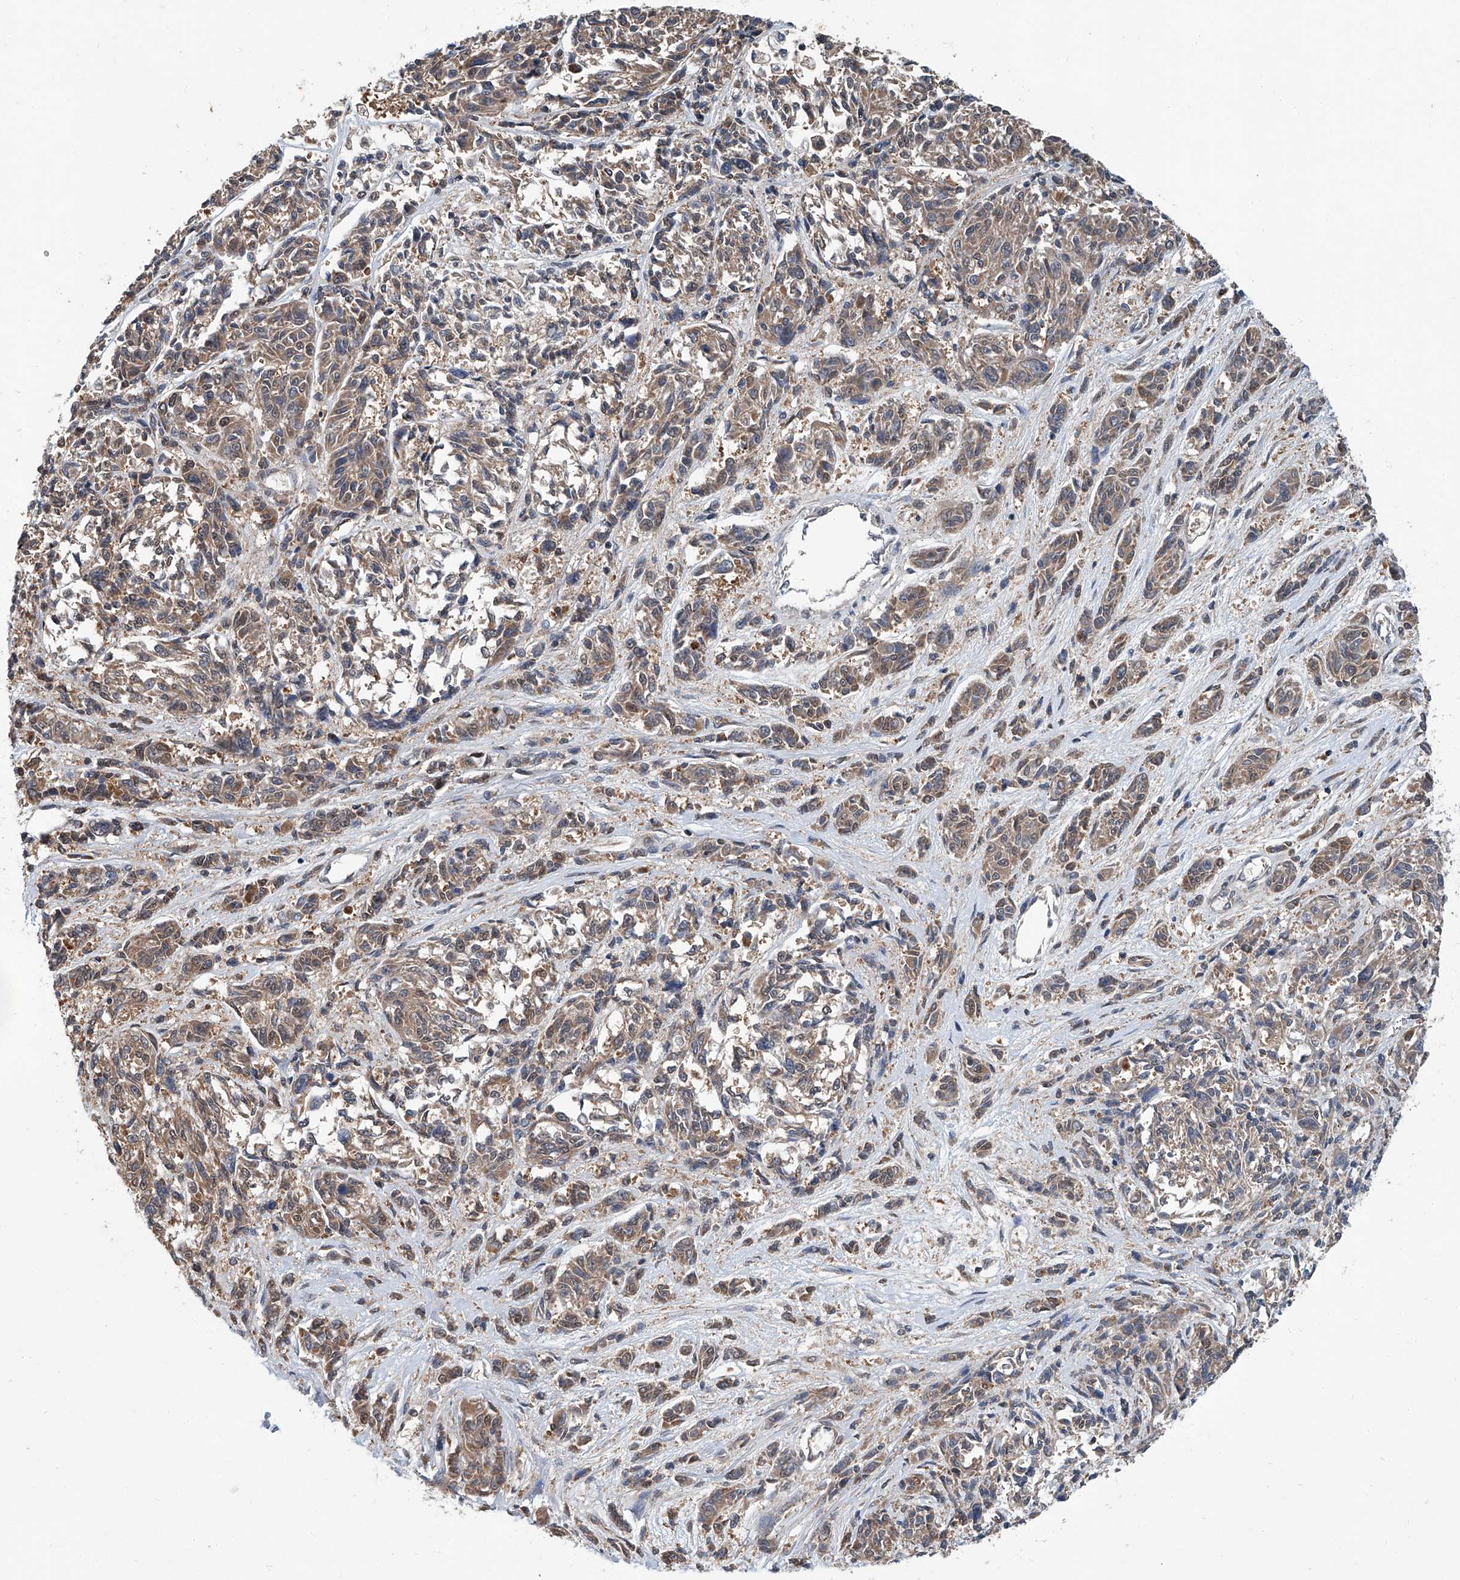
{"staining": {"intensity": "weak", "quantity": ">75%", "location": "cytoplasmic/membranous"}, "tissue": "melanoma", "cell_type": "Tumor cells", "image_type": "cancer", "snomed": [{"axis": "morphology", "description": "Malignant melanoma, NOS"}, {"axis": "topography", "description": "Skin"}], "caption": "Immunohistochemistry (IHC) staining of melanoma, which reveals low levels of weak cytoplasmic/membranous expression in approximately >75% of tumor cells indicating weak cytoplasmic/membranous protein expression. The staining was performed using DAB (3,3'-diaminobenzidine) (brown) for protein detection and nuclei were counterstained in hematoxylin (blue).", "gene": "CLK1", "patient": {"sex": "male", "age": 53}}